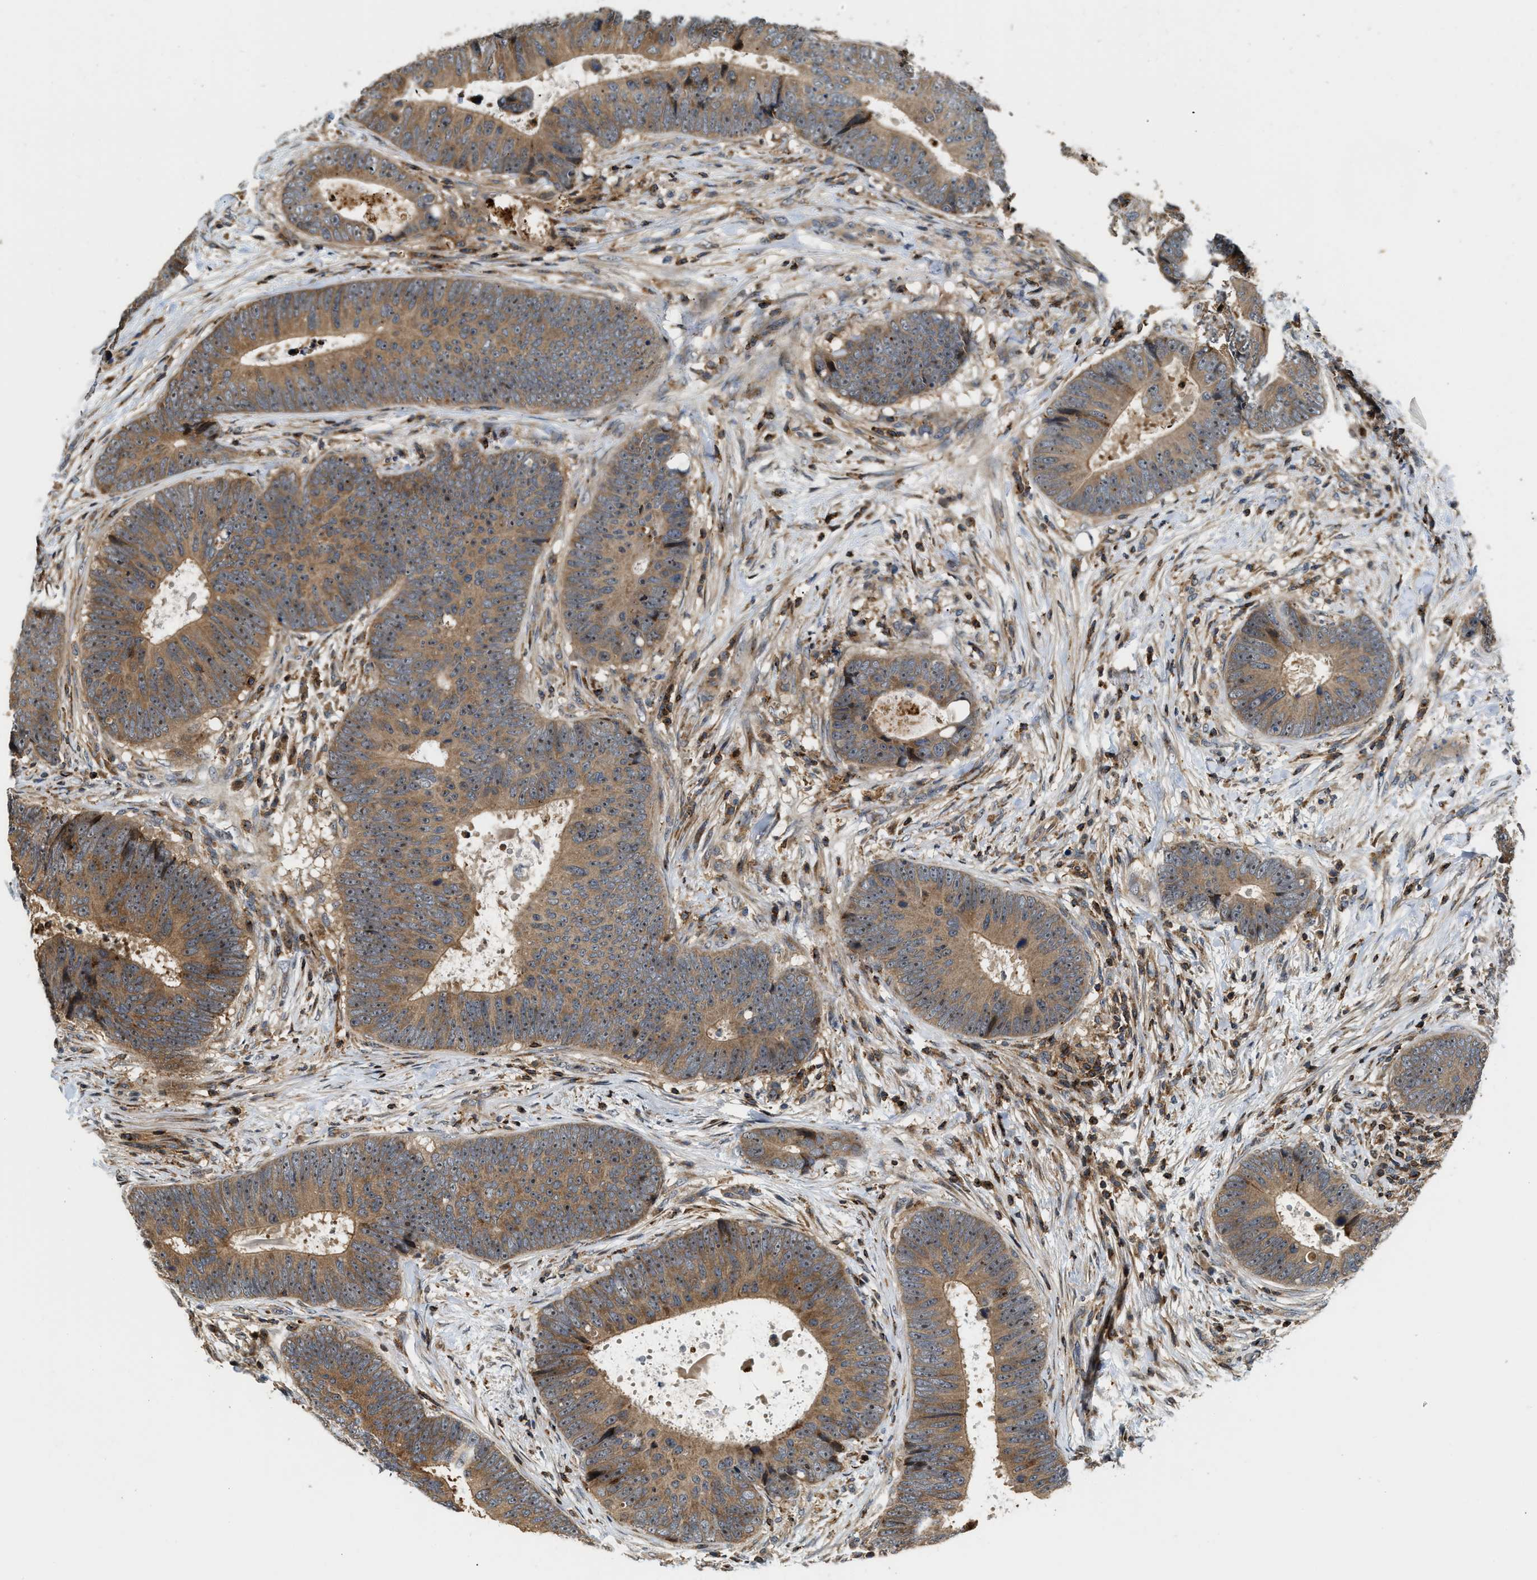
{"staining": {"intensity": "moderate", "quantity": ">75%", "location": "cytoplasmic/membranous"}, "tissue": "colorectal cancer", "cell_type": "Tumor cells", "image_type": "cancer", "snomed": [{"axis": "morphology", "description": "Adenocarcinoma, NOS"}, {"axis": "topography", "description": "Colon"}], "caption": "This is a micrograph of immunohistochemistry (IHC) staining of adenocarcinoma (colorectal), which shows moderate expression in the cytoplasmic/membranous of tumor cells.", "gene": "SNX5", "patient": {"sex": "male", "age": 56}}